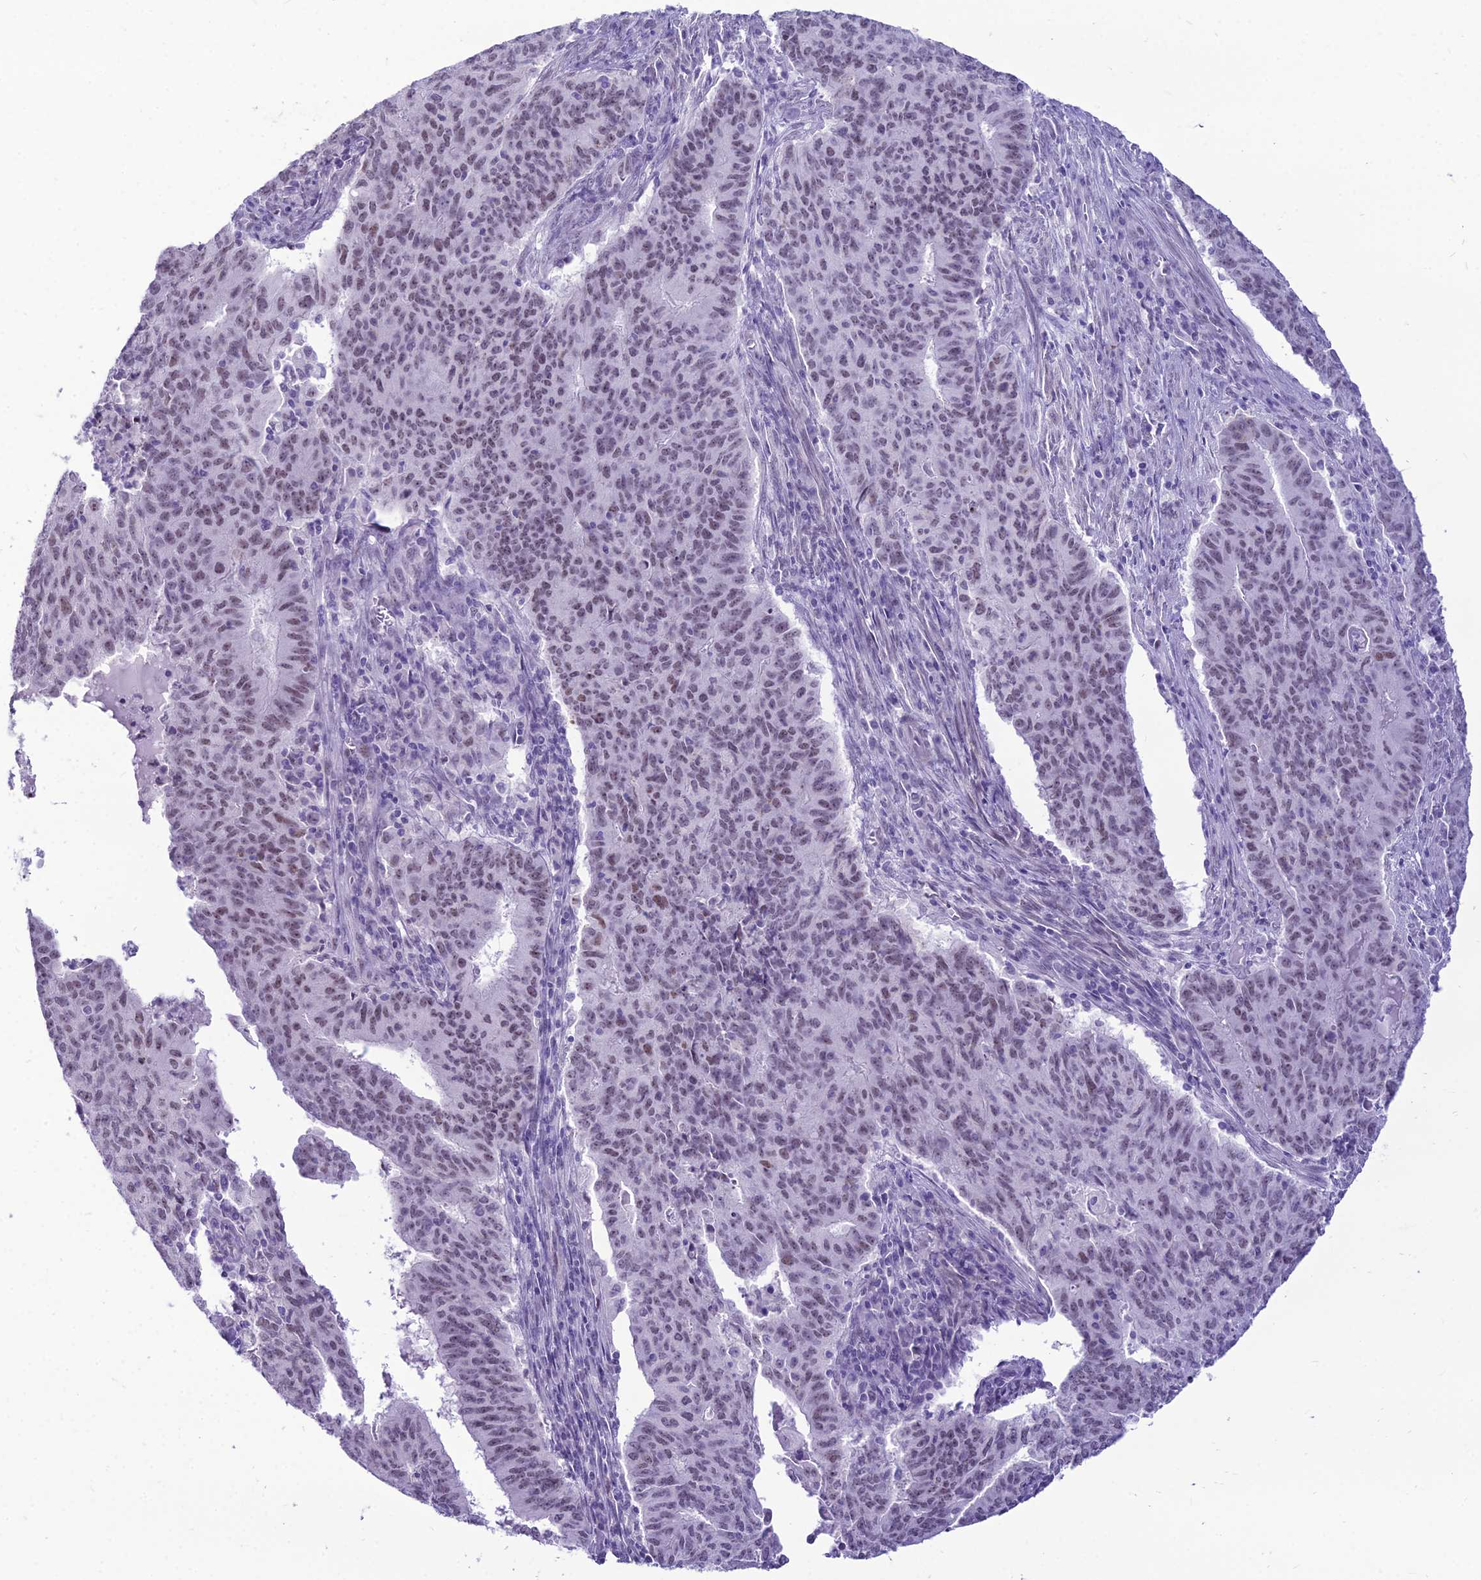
{"staining": {"intensity": "weak", "quantity": "25%-75%", "location": "nuclear"}, "tissue": "endometrial cancer", "cell_type": "Tumor cells", "image_type": "cancer", "snomed": [{"axis": "morphology", "description": "Adenocarcinoma, NOS"}, {"axis": "topography", "description": "Endometrium"}], "caption": "Tumor cells display weak nuclear expression in approximately 25%-75% of cells in endometrial cancer (adenocarcinoma). The staining was performed using DAB (3,3'-diaminobenzidine), with brown indicating positive protein expression. Nuclei are stained blue with hematoxylin.", "gene": "DHX40", "patient": {"sex": "female", "age": 59}}